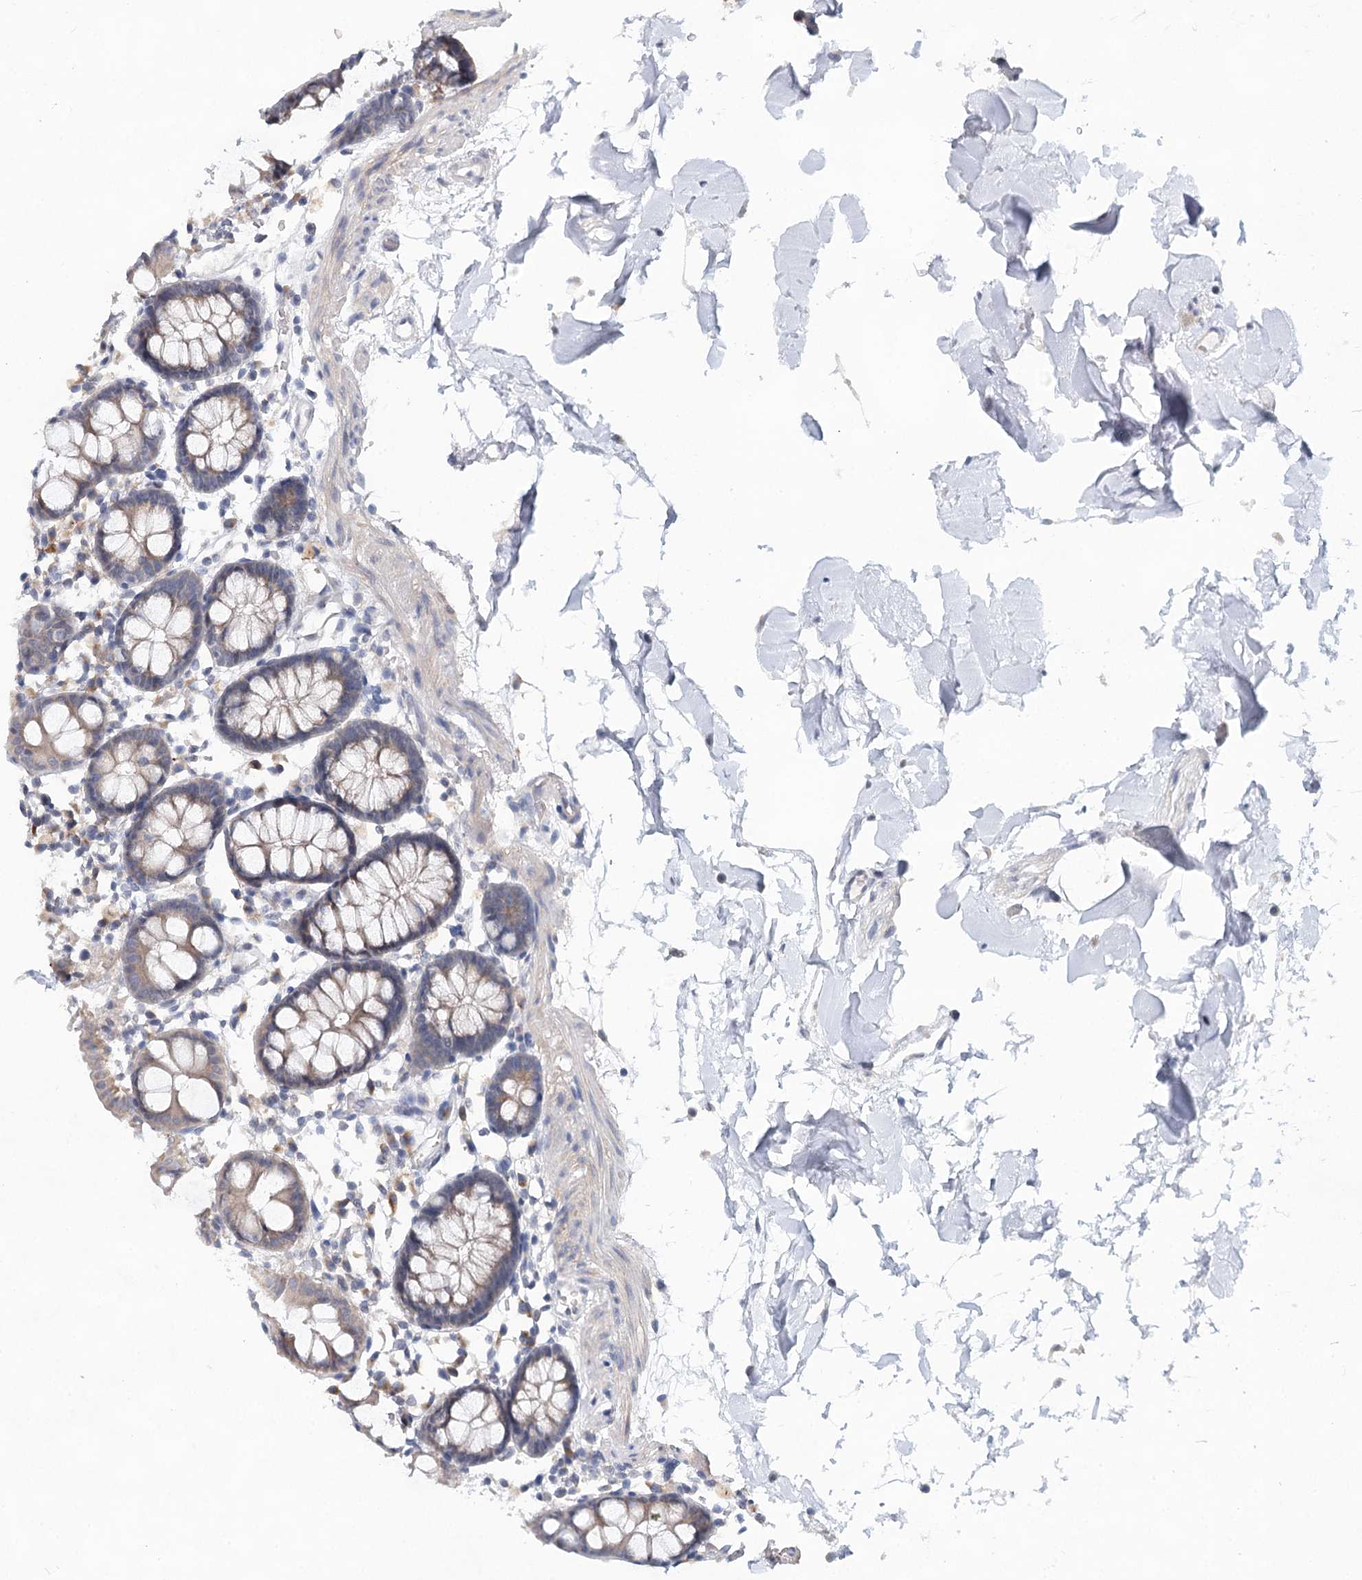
{"staining": {"intensity": "negative", "quantity": "none", "location": "none"}, "tissue": "colon", "cell_type": "Endothelial cells", "image_type": "normal", "snomed": [{"axis": "morphology", "description": "Normal tissue, NOS"}, {"axis": "topography", "description": "Colon"}], "caption": "This is a photomicrograph of IHC staining of normal colon, which shows no staining in endothelial cells. (Stains: DAB IHC with hematoxylin counter stain, Microscopy: brightfield microscopy at high magnification).", "gene": "BLTP1", "patient": {"sex": "male", "age": 75}}